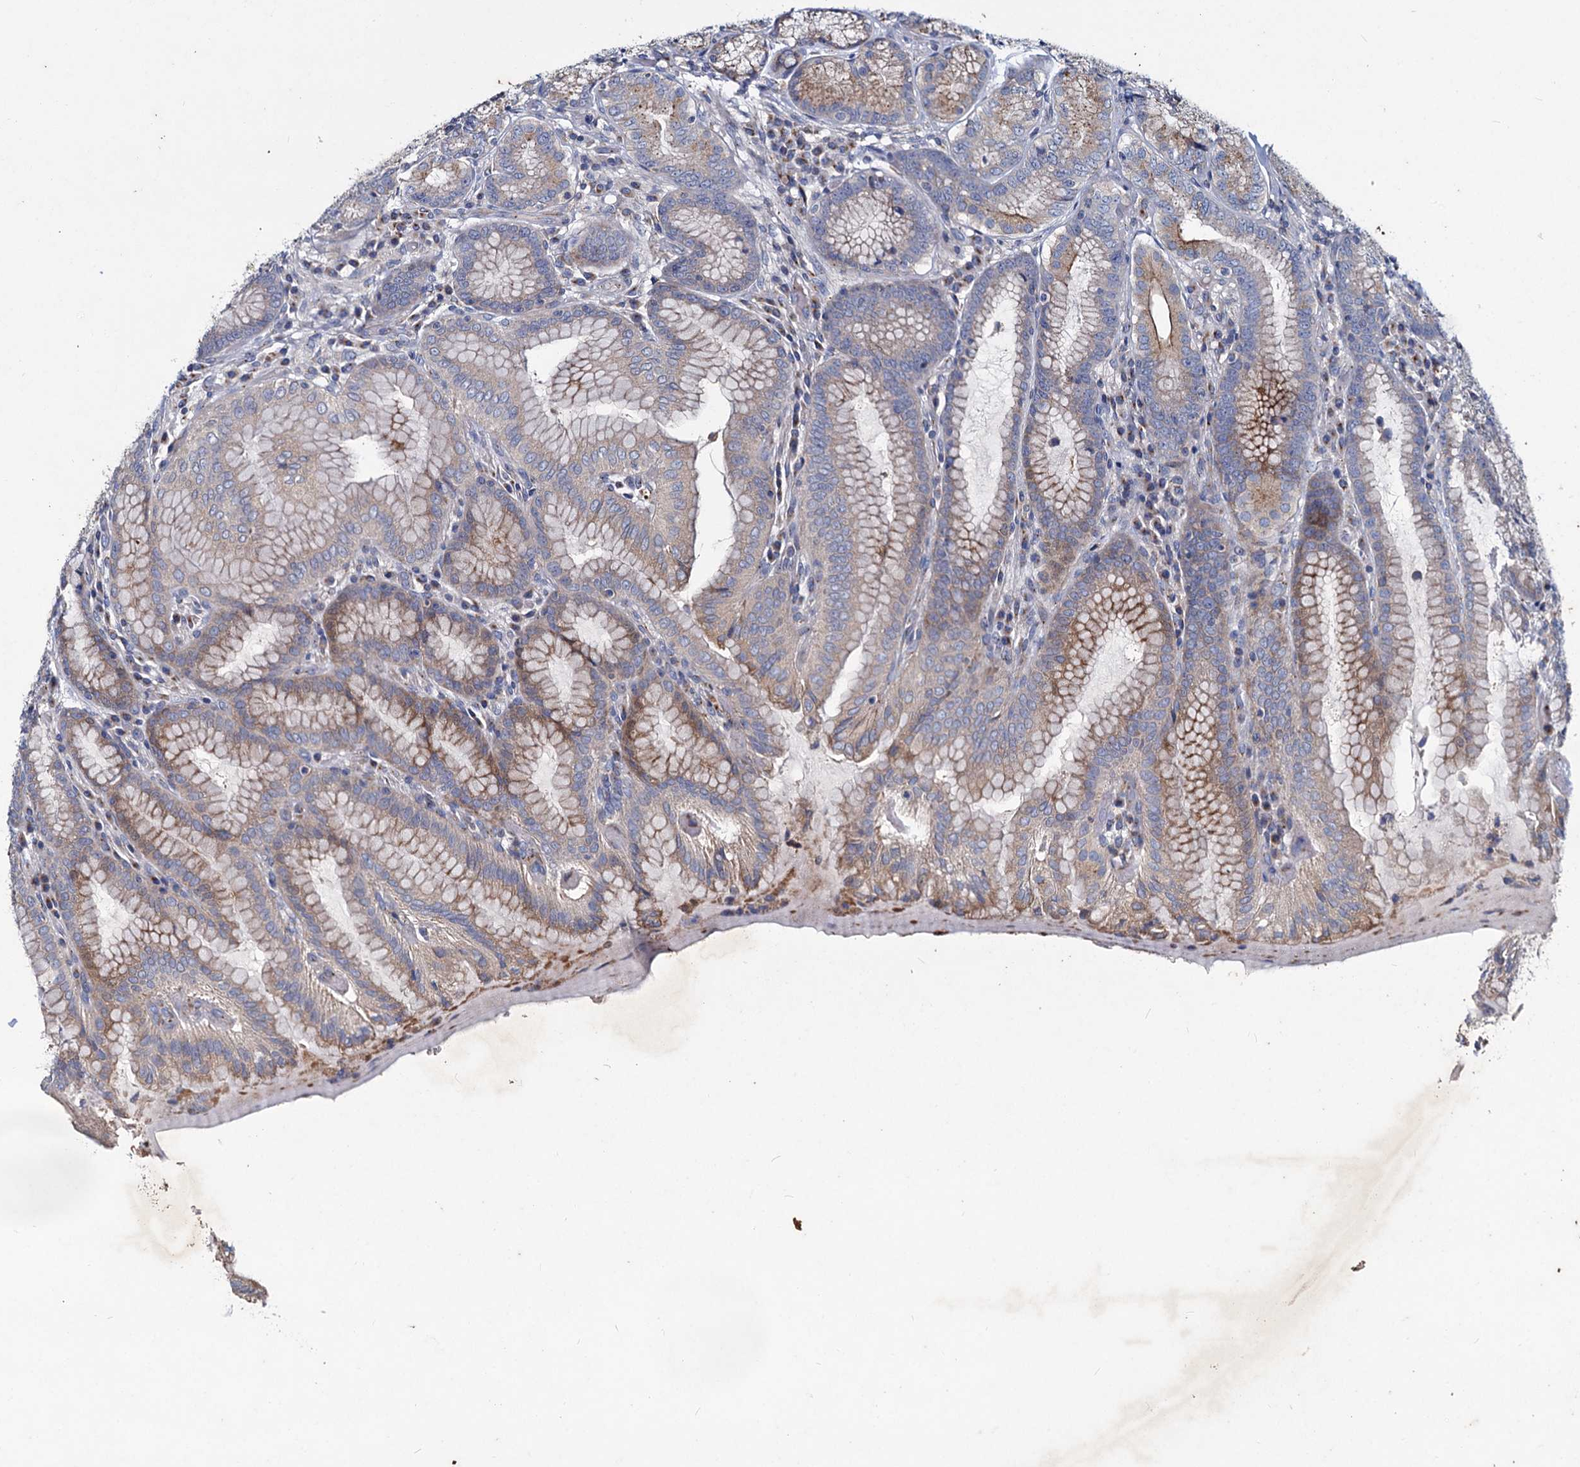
{"staining": {"intensity": "moderate", "quantity": "25%-75%", "location": "cytoplasmic/membranous"}, "tissue": "stomach", "cell_type": "Glandular cells", "image_type": "normal", "snomed": [{"axis": "morphology", "description": "Normal tissue, NOS"}, {"axis": "topography", "description": "Stomach, upper"}, {"axis": "topography", "description": "Stomach, lower"}], "caption": "The micrograph exhibits staining of normal stomach, revealing moderate cytoplasmic/membranous protein positivity (brown color) within glandular cells. Using DAB (brown) and hematoxylin (blue) stains, captured at high magnification using brightfield microscopy.", "gene": "AGBL4", "patient": {"sex": "female", "age": 76}}